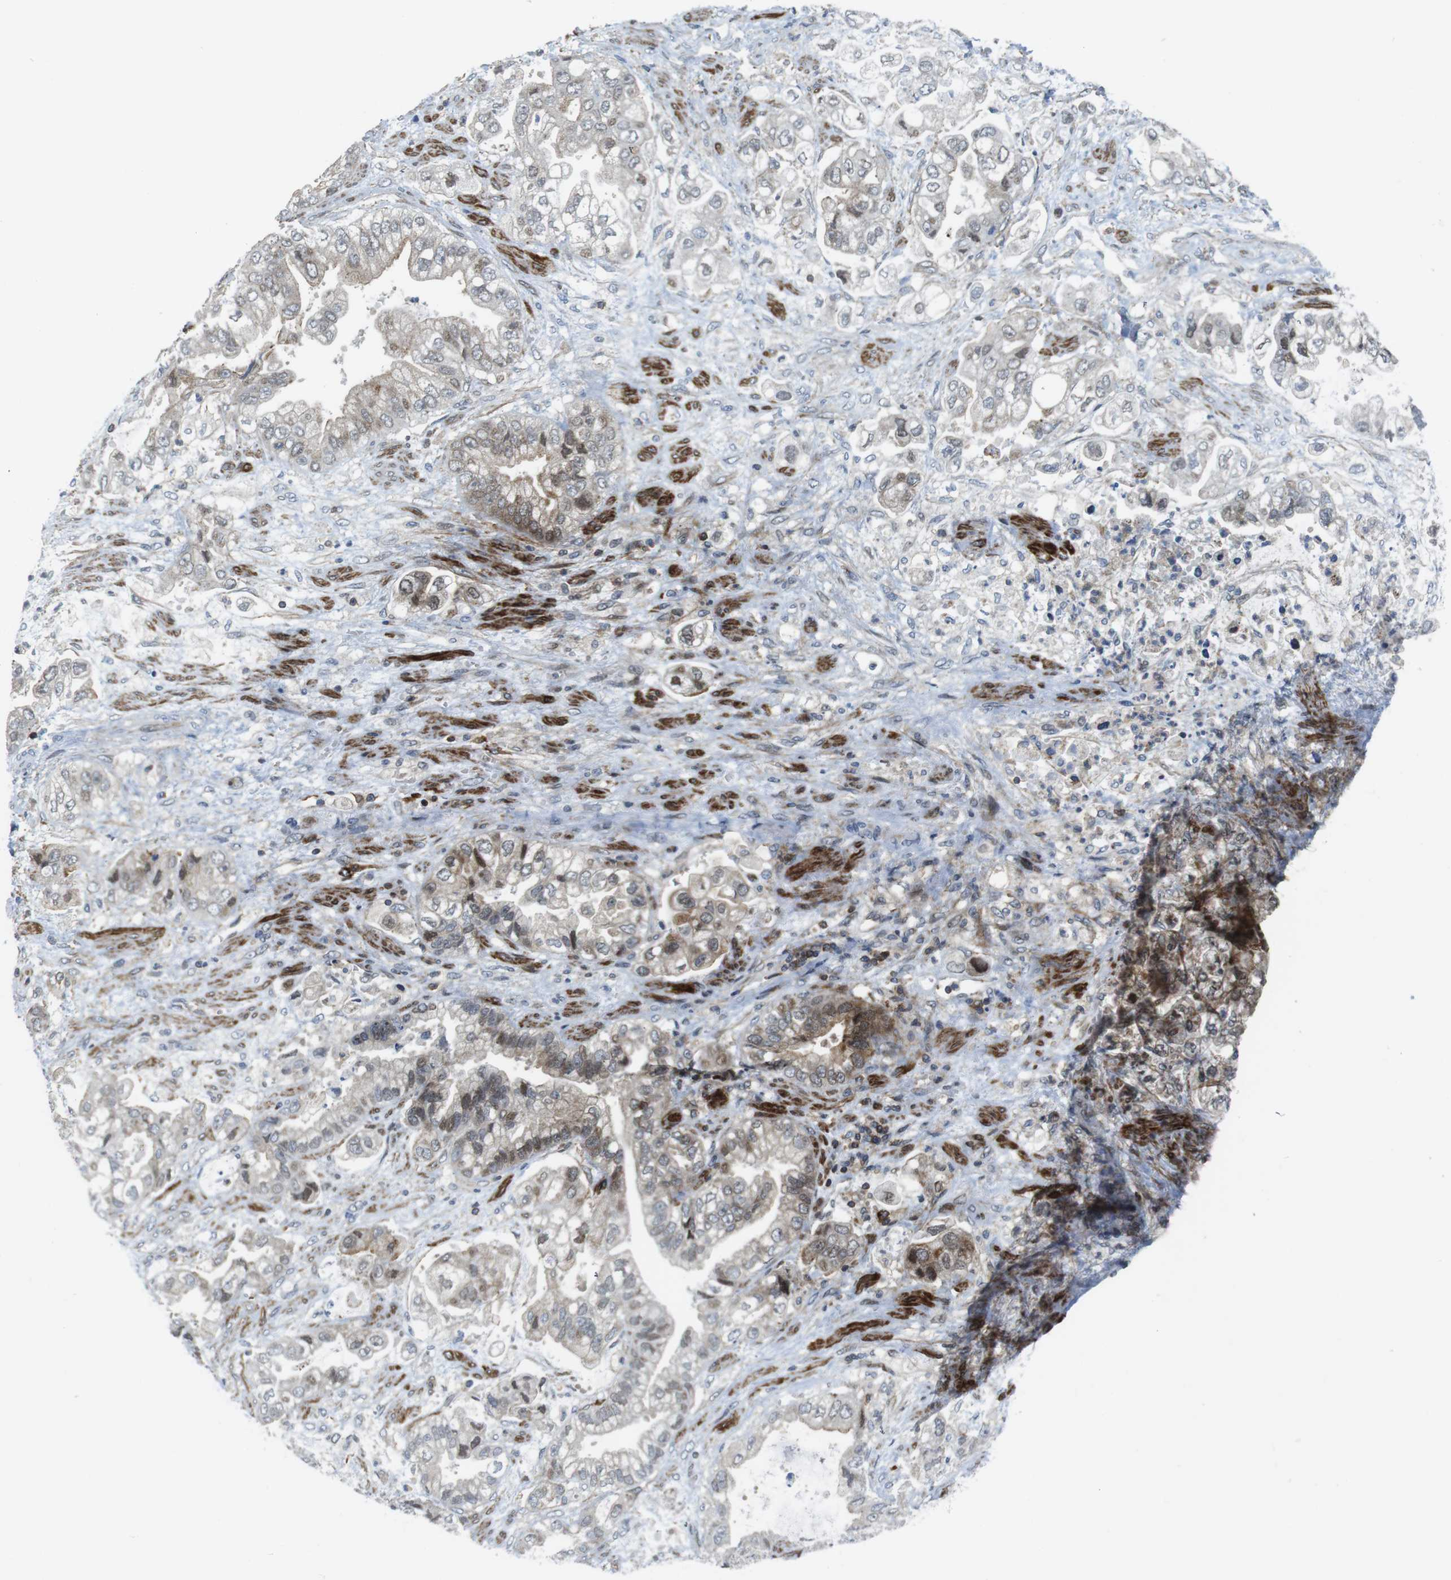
{"staining": {"intensity": "weak", "quantity": "<25%", "location": "cytoplasmic/membranous"}, "tissue": "stomach cancer", "cell_type": "Tumor cells", "image_type": "cancer", "snomed": [{"axis": "morphology", "description": "Normal tissue, NOS"}, {"axis": "morphology", "description": "Adenocarcinoma, NOS"}, {"axis": "topography", "description": "Stomach"}], "caption": "DAB immunohistochemical staining of adenocarcinoma (stomach) reveals no significant expression in tumor cells.", "gene": "CUL7", "patient": {"sex": "male", "age": 62}}